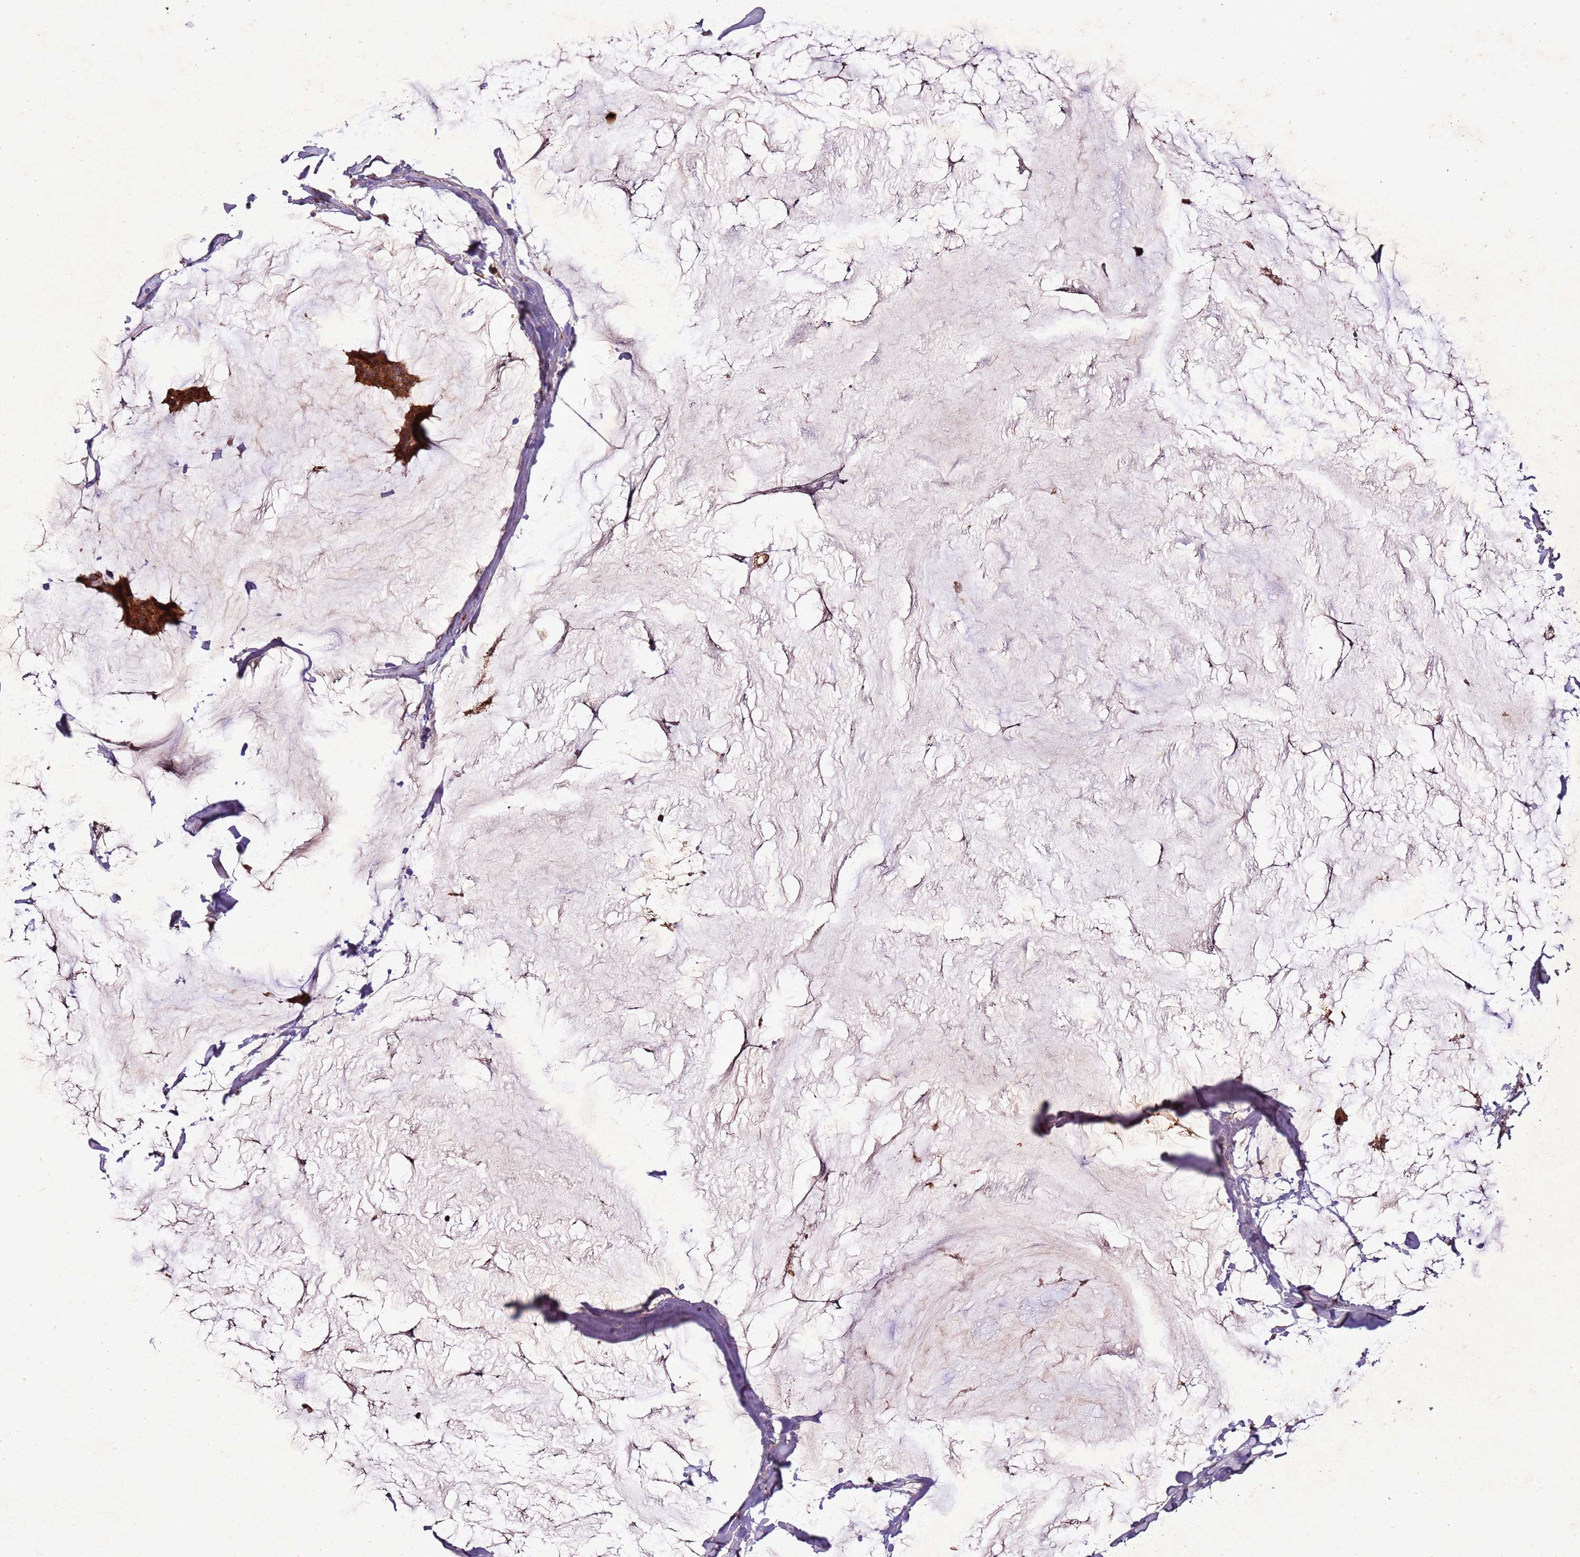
{"staining": {"intensity": "moderate", "quantity": ">75%", "location": "cytoplasmic/membranous"}, "tissue": "breast cancer", "cell_type": "Tumor cells", "image_type": "cancer", "snomed": [{"axis": "morphology", "description": "Duct carcinoma"}, {"axis": "topography", "description": "Breast"}], "caption": "Immunohistochemistry (DAB) staining of breast intraductal carcinoma displays moderate cytoplasmic/membranous protein expression in about >75% of tumor cells.", "gene": "PTMA", "patient": {"sex": "female", "age": 93}}